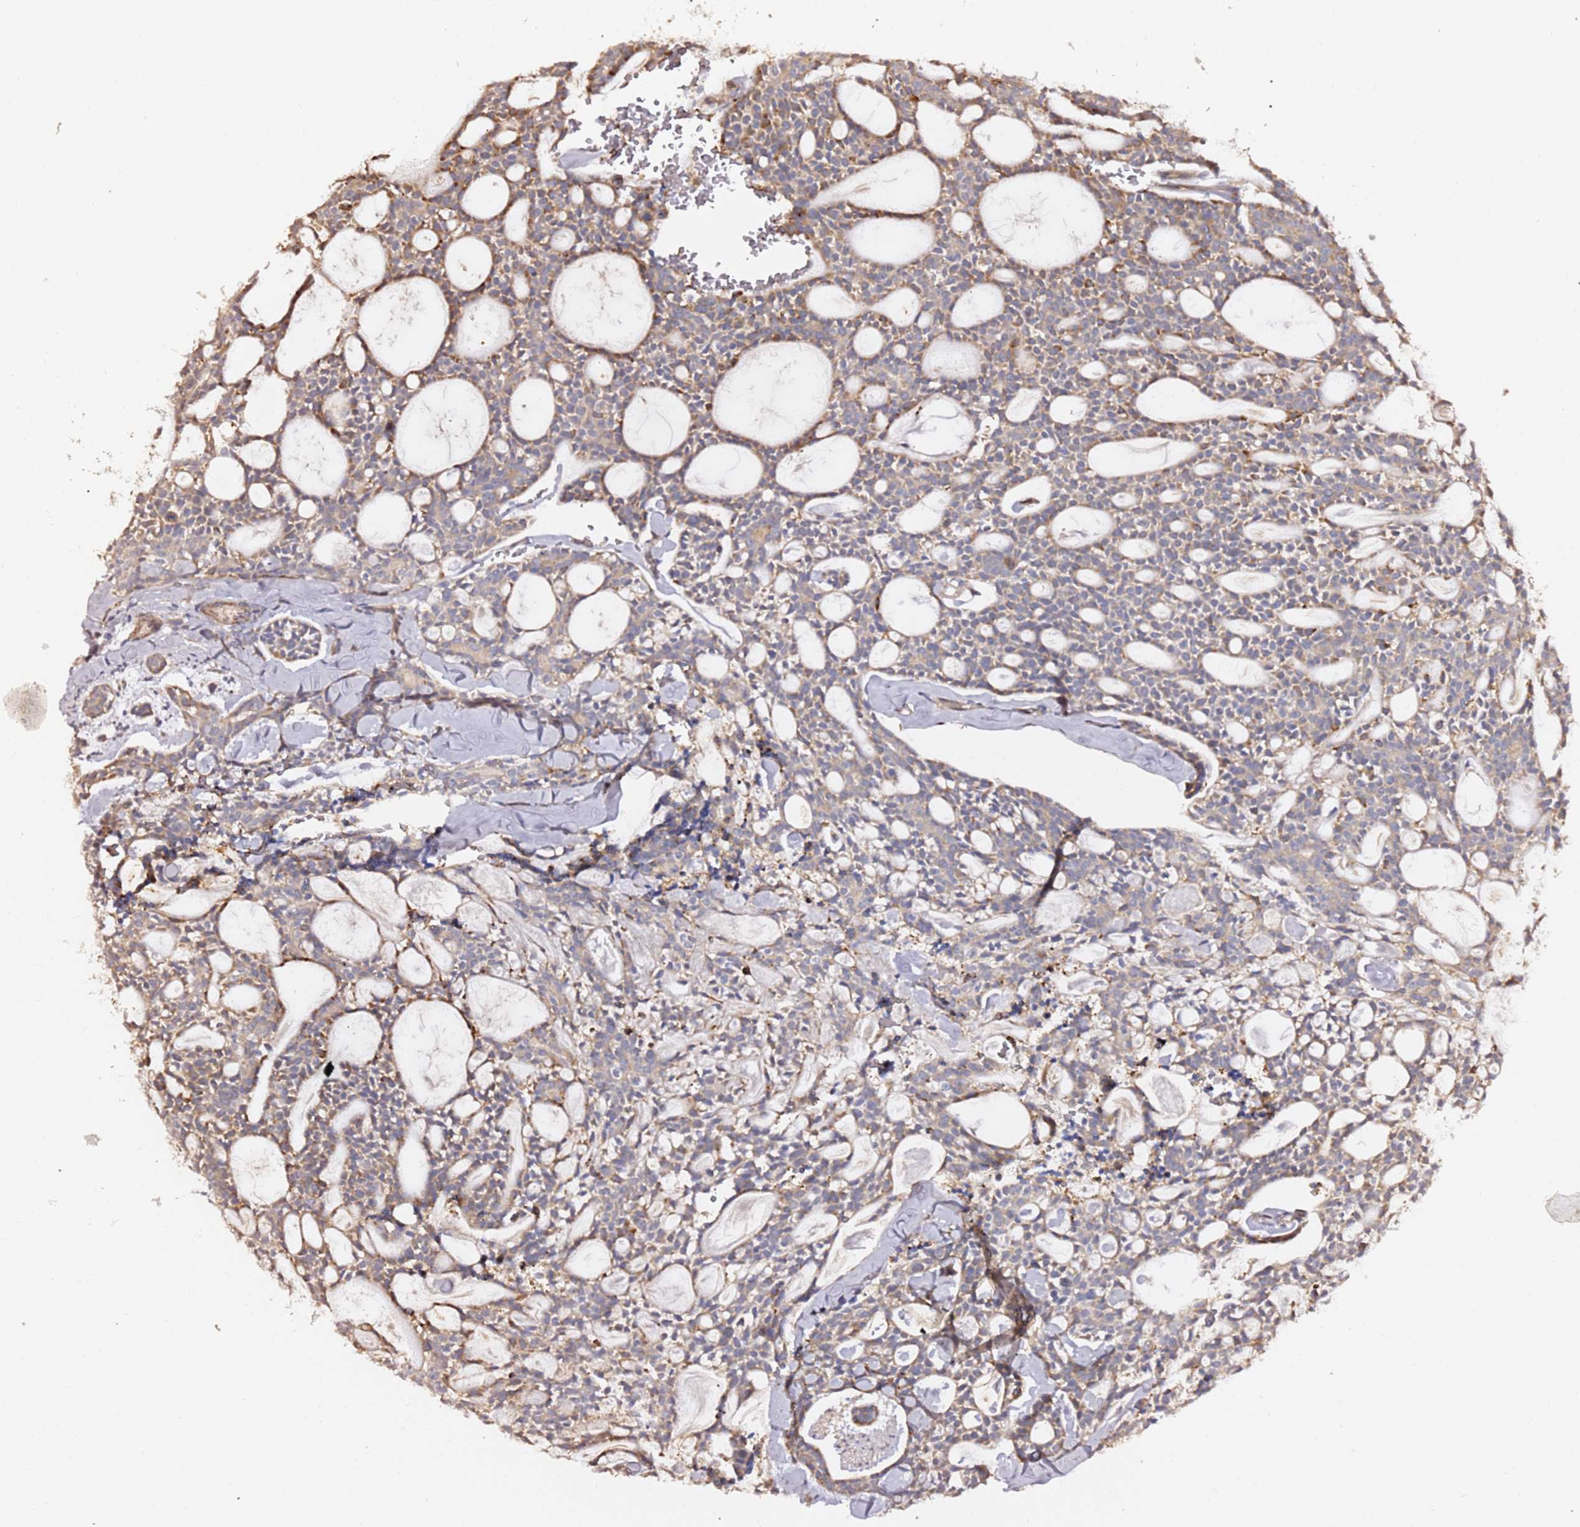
{"staining": {"intensity": "moderate", "quantity": "25%-75%", "location": "cytoplasmic/membranous"}, "tissue": "head and neck cancer", "cell_type": "Tumor cells", "image_type": "cancer", "snomed": [{"axis": "morphology", "description": "Adenocarcinoma, NOS"}, {"axis": "topography", "description": "Salivary gland"}, {"axis": "topography", "description": "Head-Neck"}], "caption": "Human head and neck cancer stained for a protein (brown) demonstrates moderate cytoplasmic/membranous positive expression in approximately 25%-75% of tumor cells.", "gene": "HSD17B7", "patient": {"sex": "male", "age": 55}}